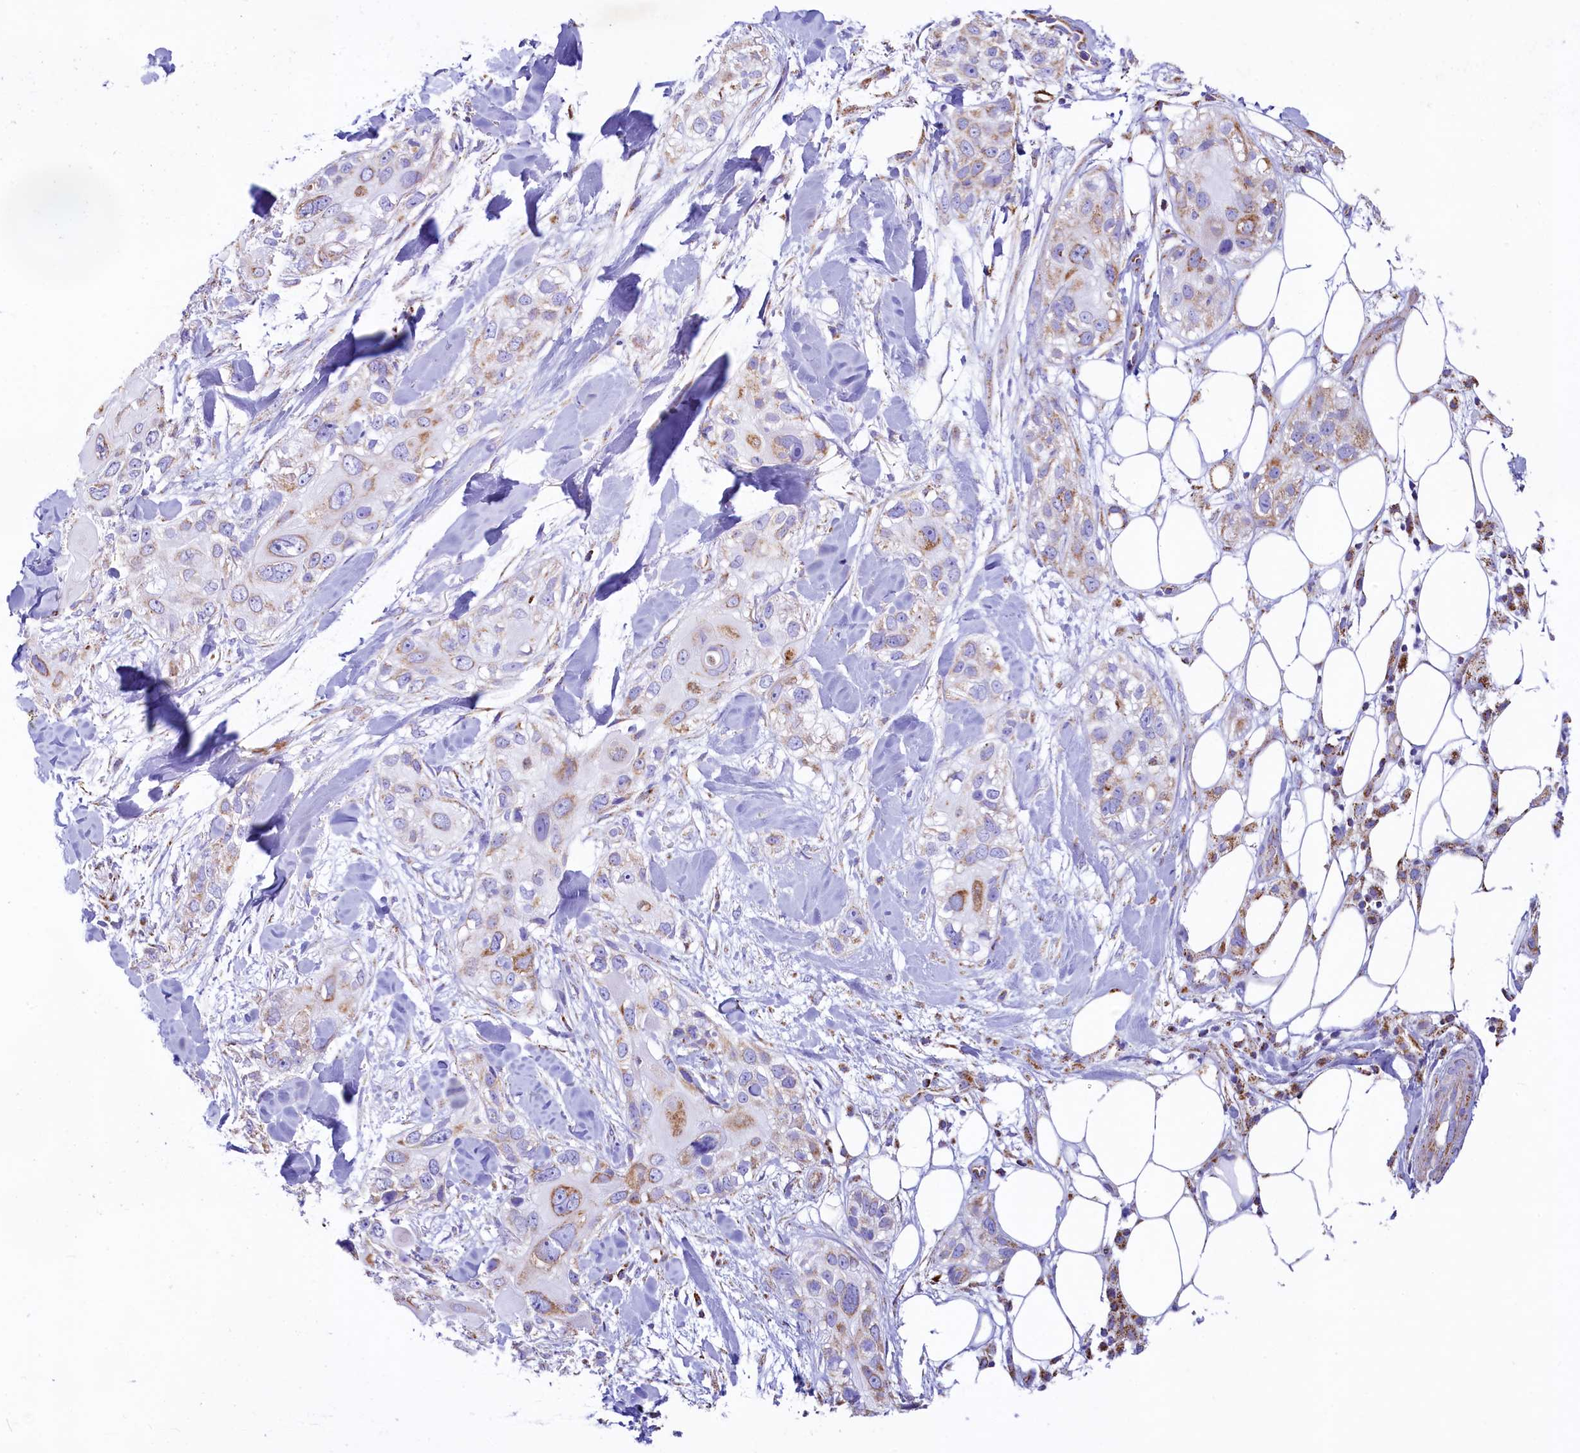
{"staining": {"intensity": "moderate", "quantity": ">75%", "location": "cytoplasmic/membranous"}, "tissue": "skin cancer", "cell_type": "Tumor cells", "image_type": "cancer", "snomed": [{"axis": "morphology", "description": "Normal tissue, NOS"}, {"axis": "morphology", "description": "Squamous cell carcinoma, NOS"}, {"axis": "topography", "description": "Skin"}], "caption": "Human skin cancer stained for a protein (brown) exhibits moderate cytoplasmic/membranous positive expression in about >75% of tumor cells.", "gene": "IDH3A", "patient": {"sex": "male", "age": 72}}